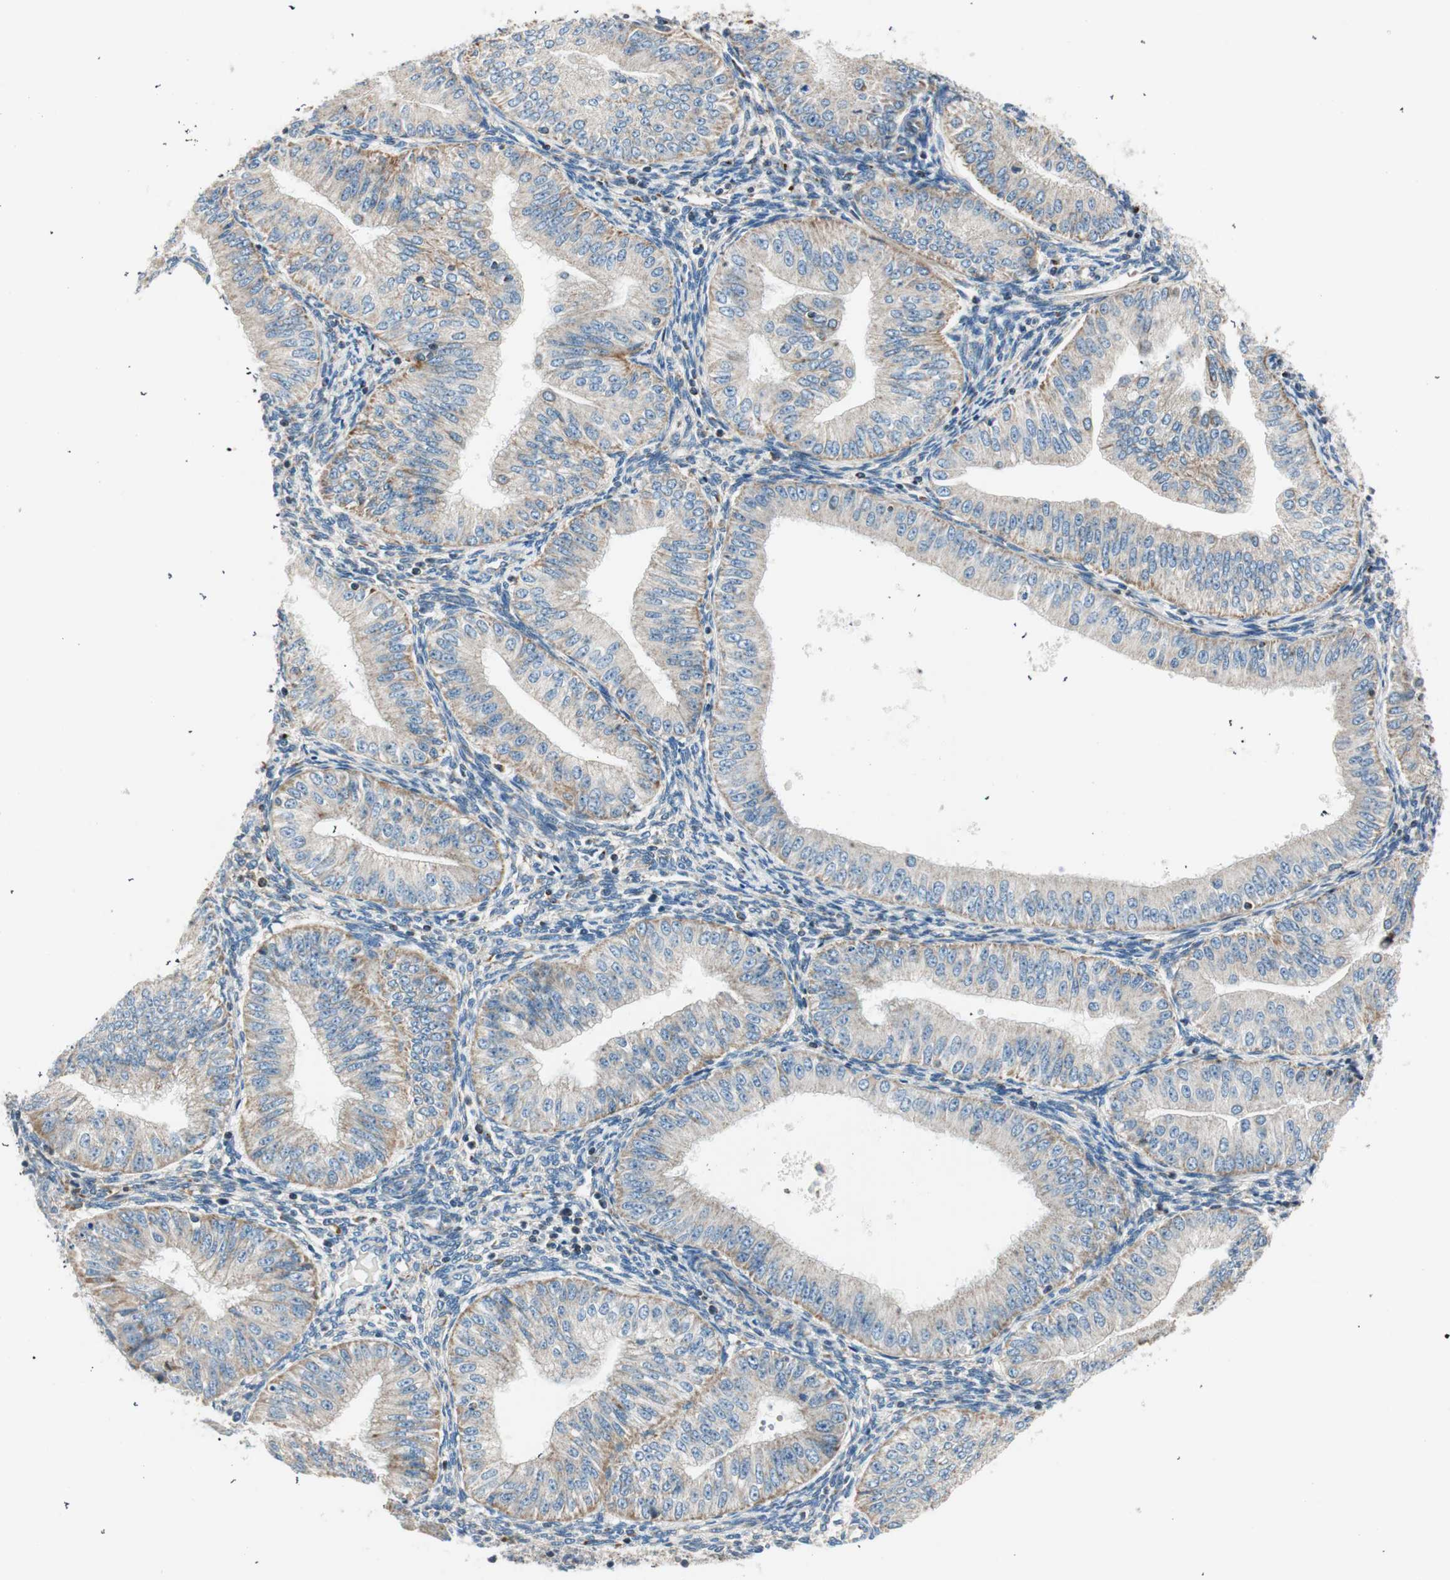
{"staining": {"intensity": "weak", "quantity": ">75%", "location": "cytoplasmic/membranous"}, "tissue": "endometrial cancer", "cell_type": "Tumor cells", "image_type": "cancer", "snomed": [{"axis": "morphology", "description": "Normal tissue, NOS"}, {"axis": "morphology", "description": "Adenocarcinoma, NOS"}, {"axis": "topography", "description": "Endometrium"}], "caption": "Immunohistochemical staining of human endometrial cancer demonstrates low levels of weak cytoplasmic/membranous expression in approximately >75% of tumor cells.", "gene": "RORB", "patient": {"sex": "female", "age": 53}}